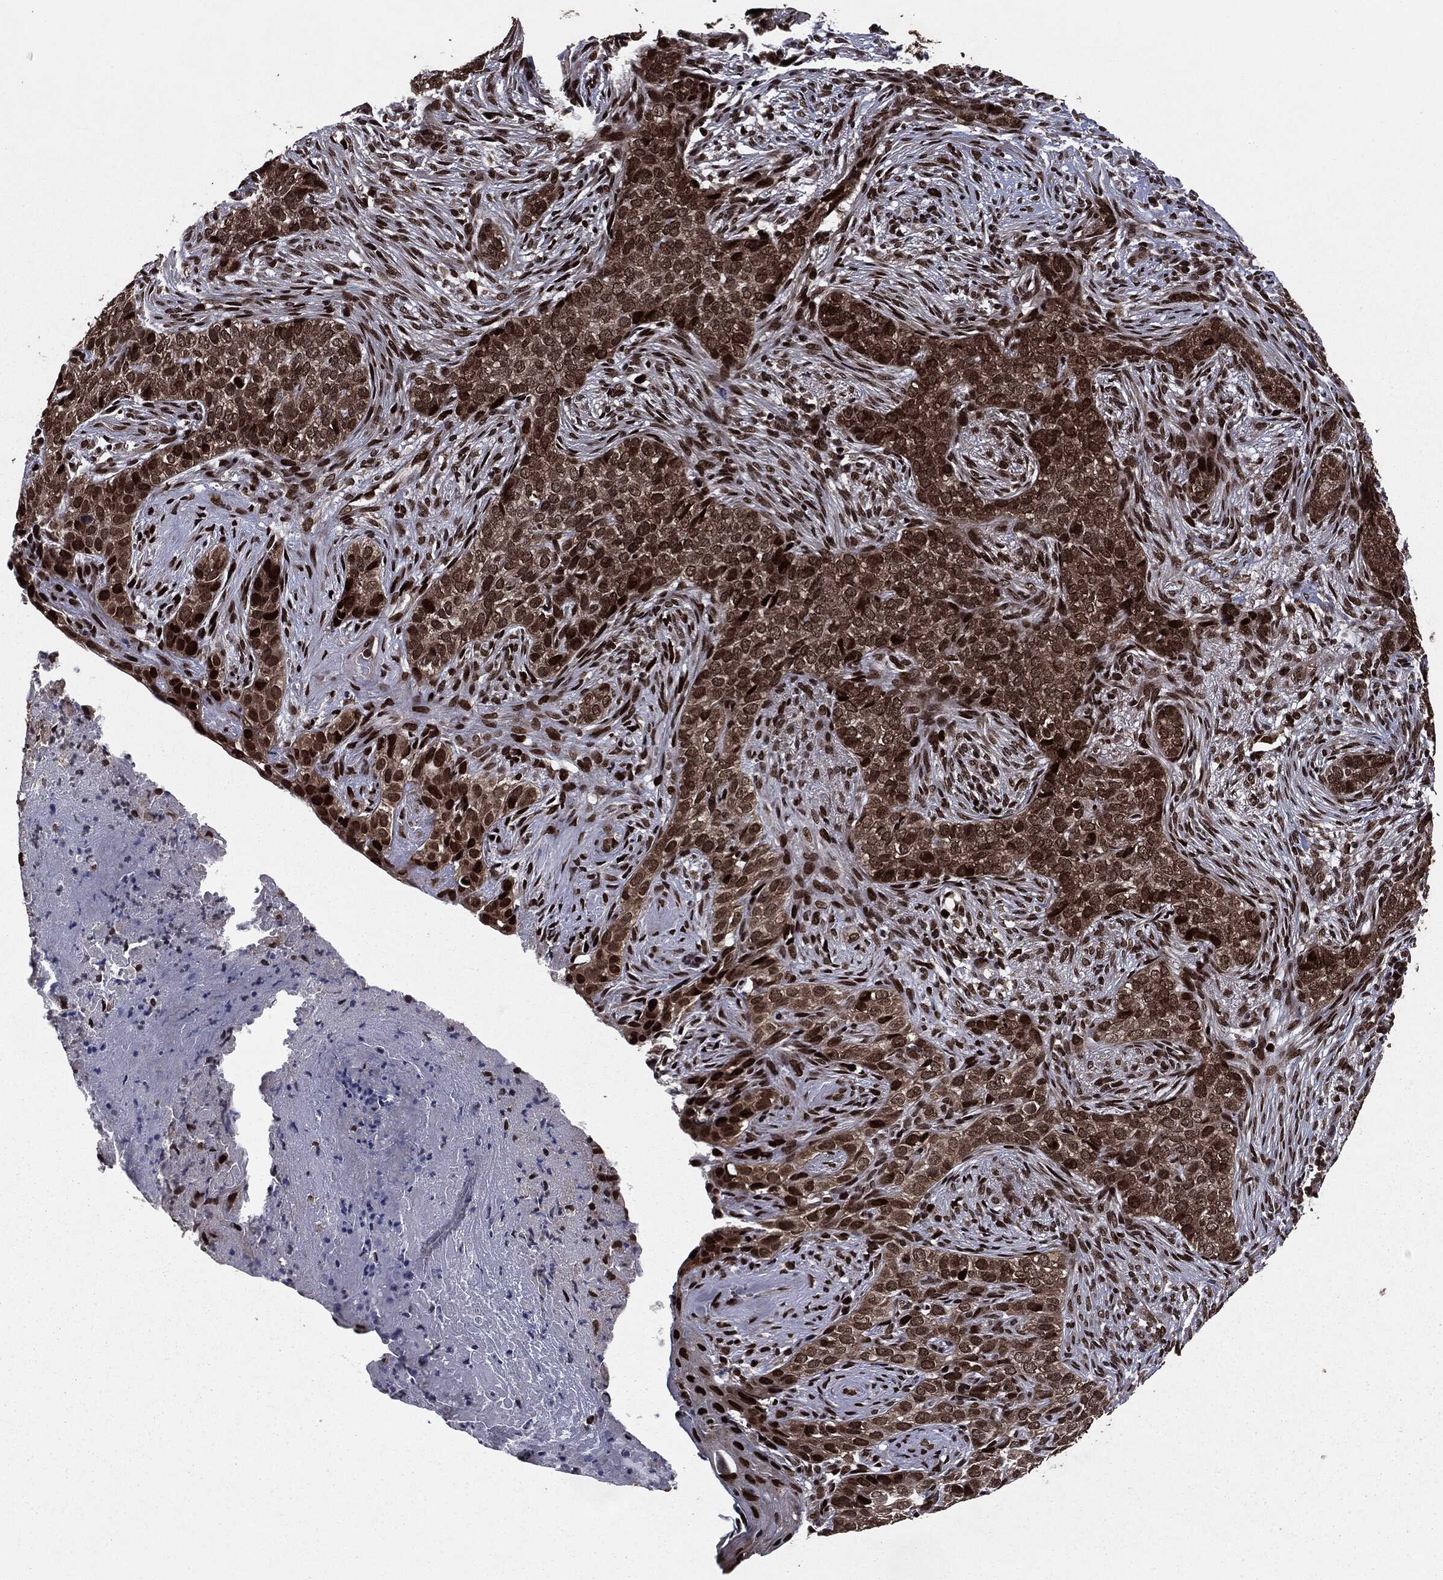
{"staining": {"intensity": "strong", "quantity": ">75%", "location": "nuclear"}, "tissue": "skin cancer", "cell_type": "Tumor cells", "image_type": "cancer", "snomed": [{"axis": "morphology", "description": "Squamous cell carcinoma, NOS"}, {"axis": "topography", "description": "Skin"}], "caption": "Squamous cell carcinoma (skin) was stained to show a protein in brown. There is high levels of strong nuclear expression in approximately >75% of tumor cells.", "gene": "DVL2", "patient": {"sex": "male", "age": 88}}